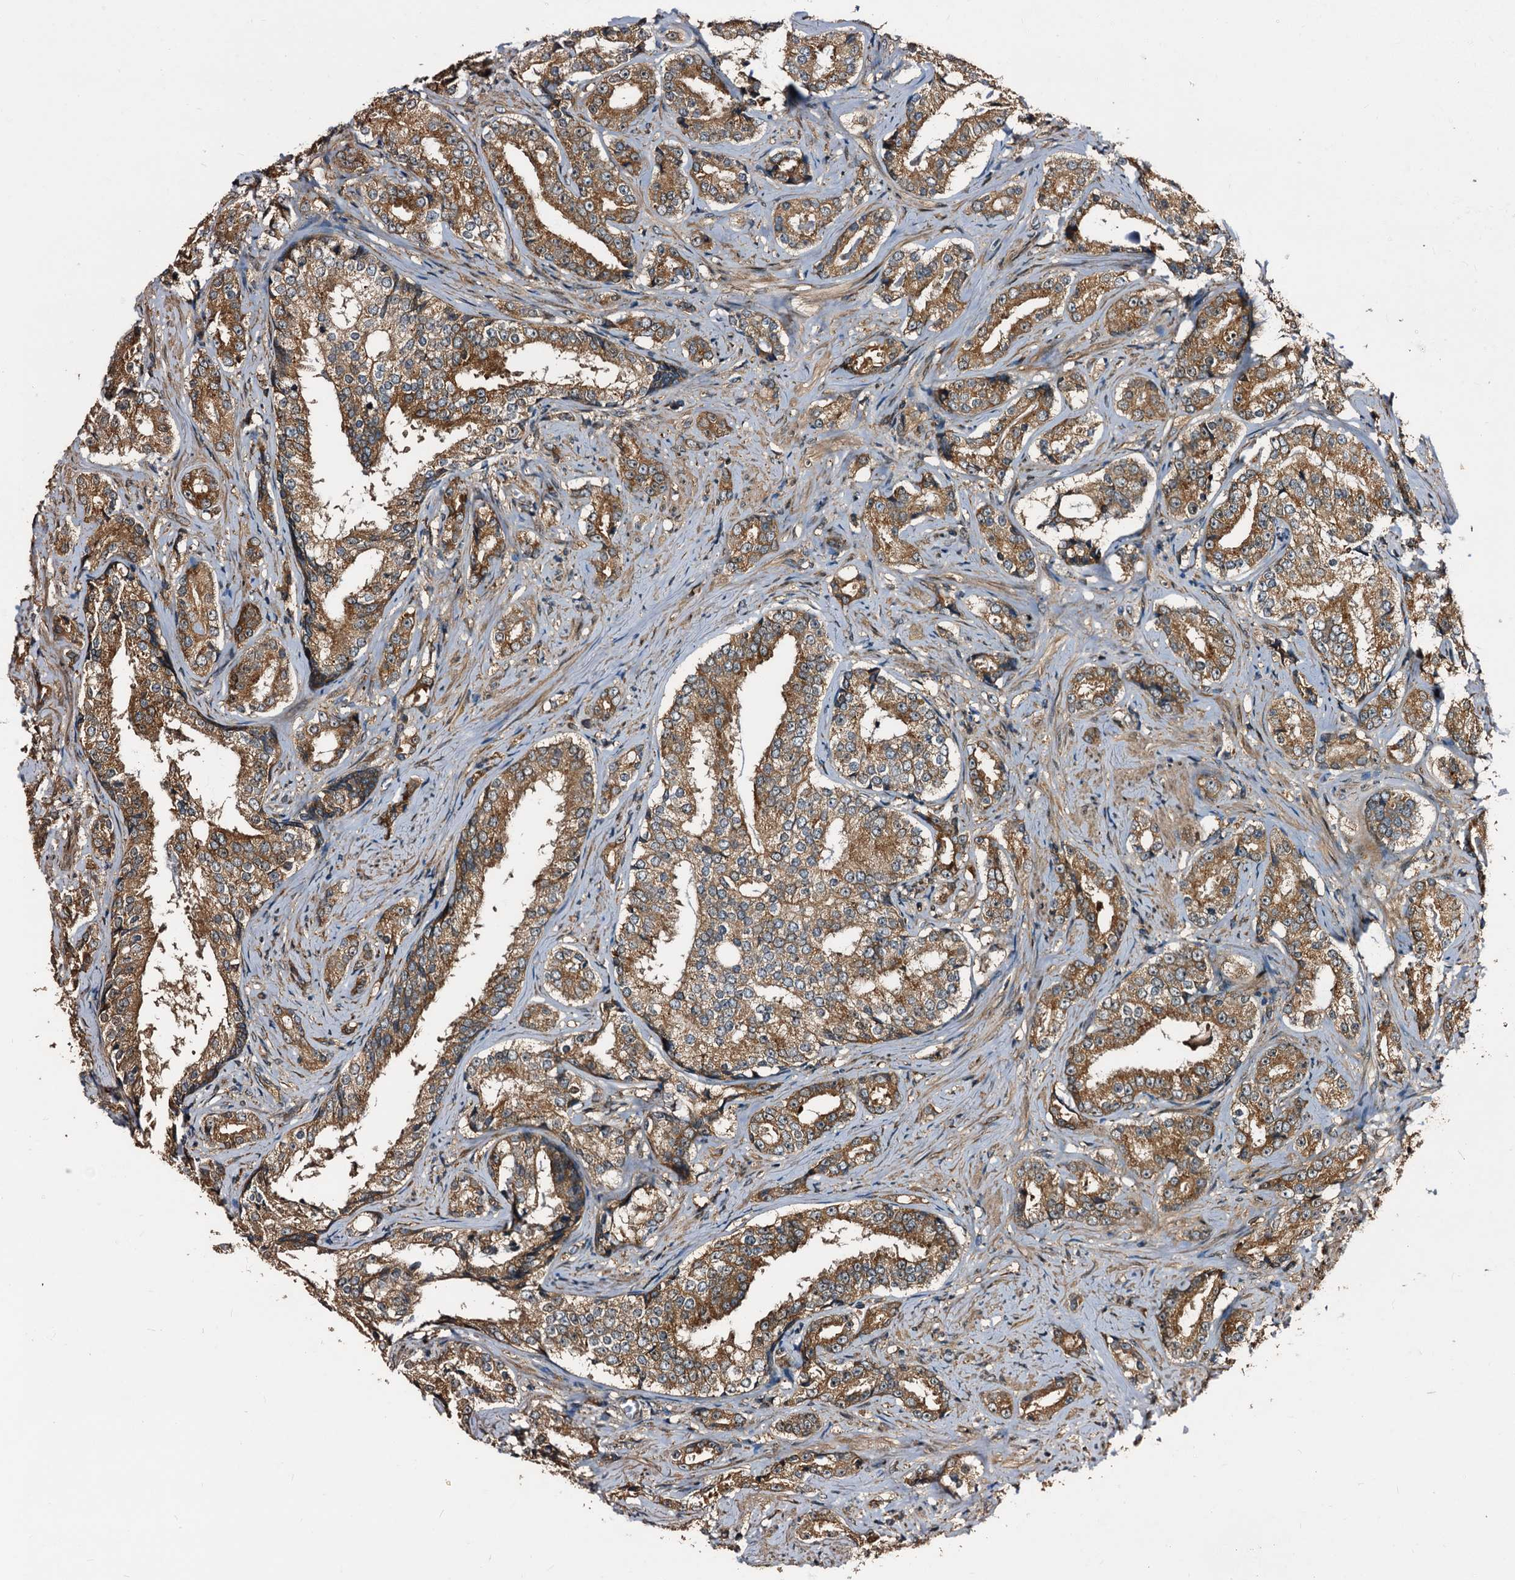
{"staining": {"intensity": "moderate", "quantity": ">75%", "location": "cytoplasmic/membranous"}, "tissue": "prostate cancer", "cell_type": "Tumor cells", "image_type": "cancer", "snomed": [{"axis": "morphology", "description": "Adenocarcinoma, High grade"}, {"axis": "topography", "description": "Prostate"}], "caption": "A histopathology image showing moderate cytoplasmic/membranous staining in about >75% of tumor cells in prostate cancer, as visualized by brown immunohistochemical staining.", "gene": "PEX5", "patient": {"sex": "male", "age": 58}}